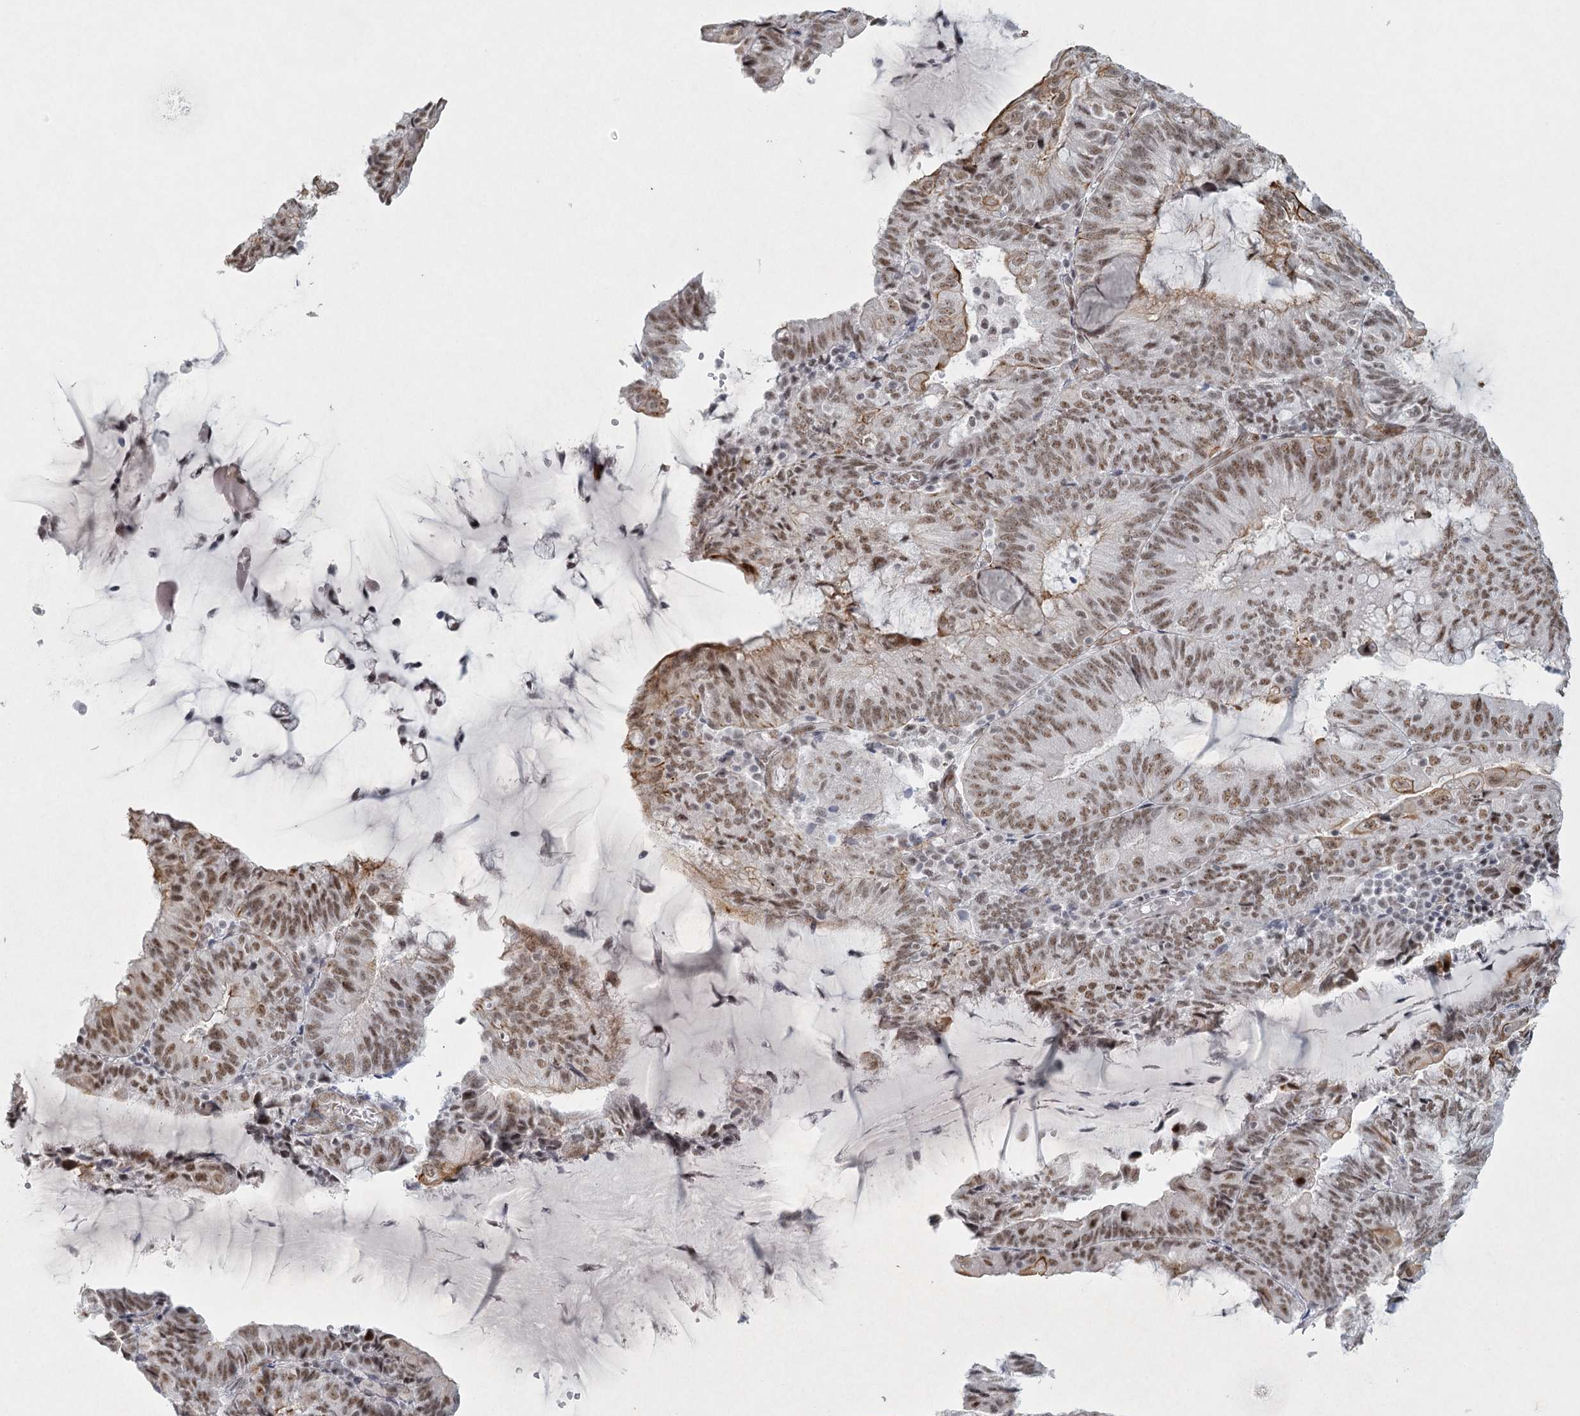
{"staining": {"intensity": "moderate", "quantity": ">75%", "location": "nuclear"}, "tissue": "endometrial cancer", "cell_type": "Tumor cells", "image_type": "cancer", "snomed": [{"axis": "morphology", "description": "Adenocarcinoma, NOS"}, {"axis": "topography", "description": "Endometrium"}], "caption": "Endometrial cancer tissue exhibits moderate nuclear staining in approximately >75% of tumor cells (IHC, brightfield microscopy, high magnification).", "gene": "U2SURP", "patient": {"sex": "female", "age": 81}}